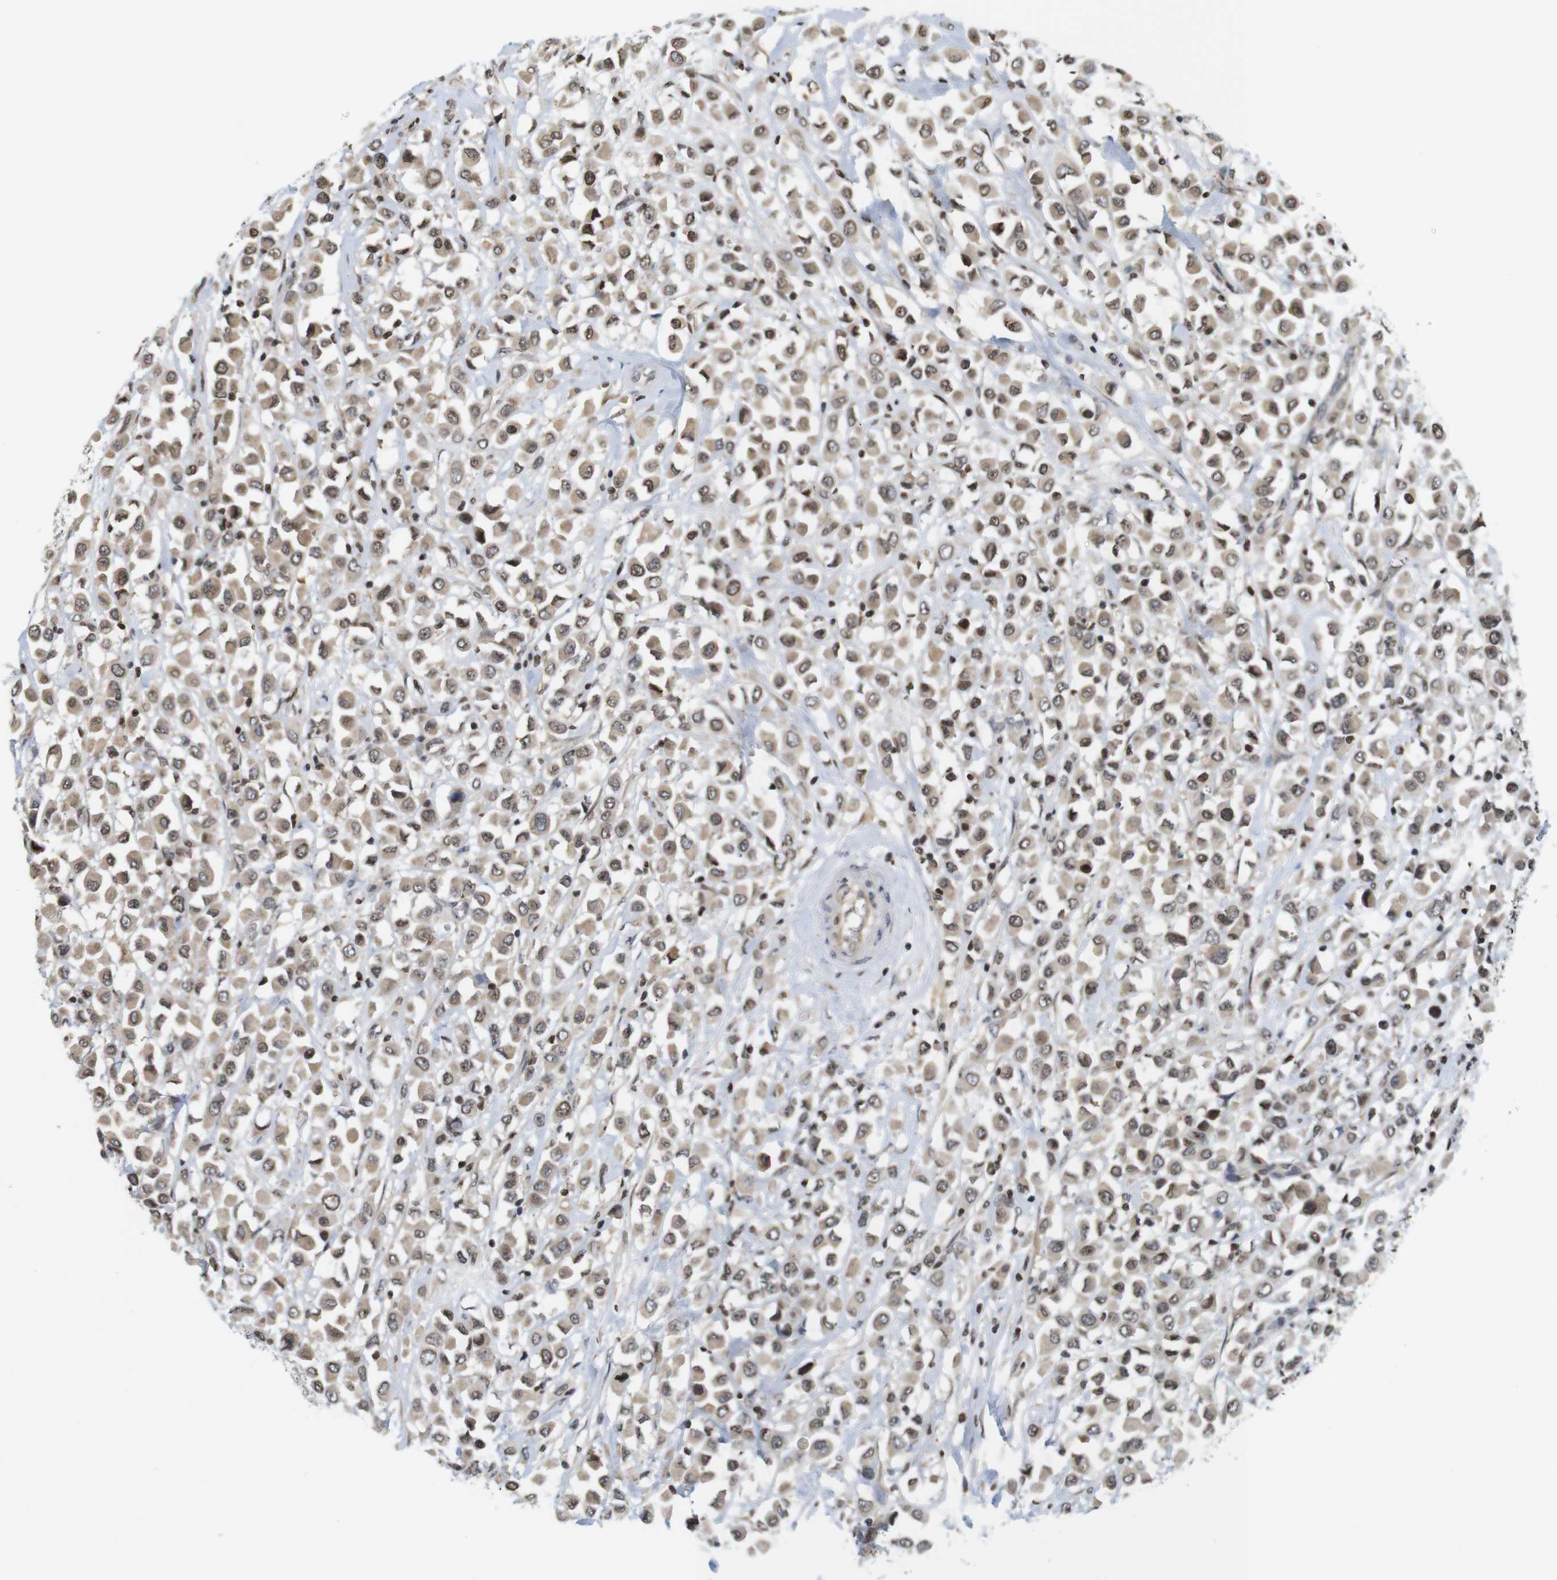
{"staining": {"intensity": "moderate", "quantity": ">75%", "location": "cytoplasmic/membranous,nuclear"}, "tissue": "breast cancer", "cell_type": "Tumor cells", "image_type": "cancer", "snomed": [{"axis": "morphology", "description": "Duct carcinoma"}, {"axis": "topography", "description": "Breast"}], "caption": "Brown immunohistochemical staining in intraductal carcinoma (breast) reveals moderate cytoplasmic/membranous and nuclear staining in approximately >75% of tumor cells.", "gene": "MBD1", "patient": {"sex": "female", "age": 61}}